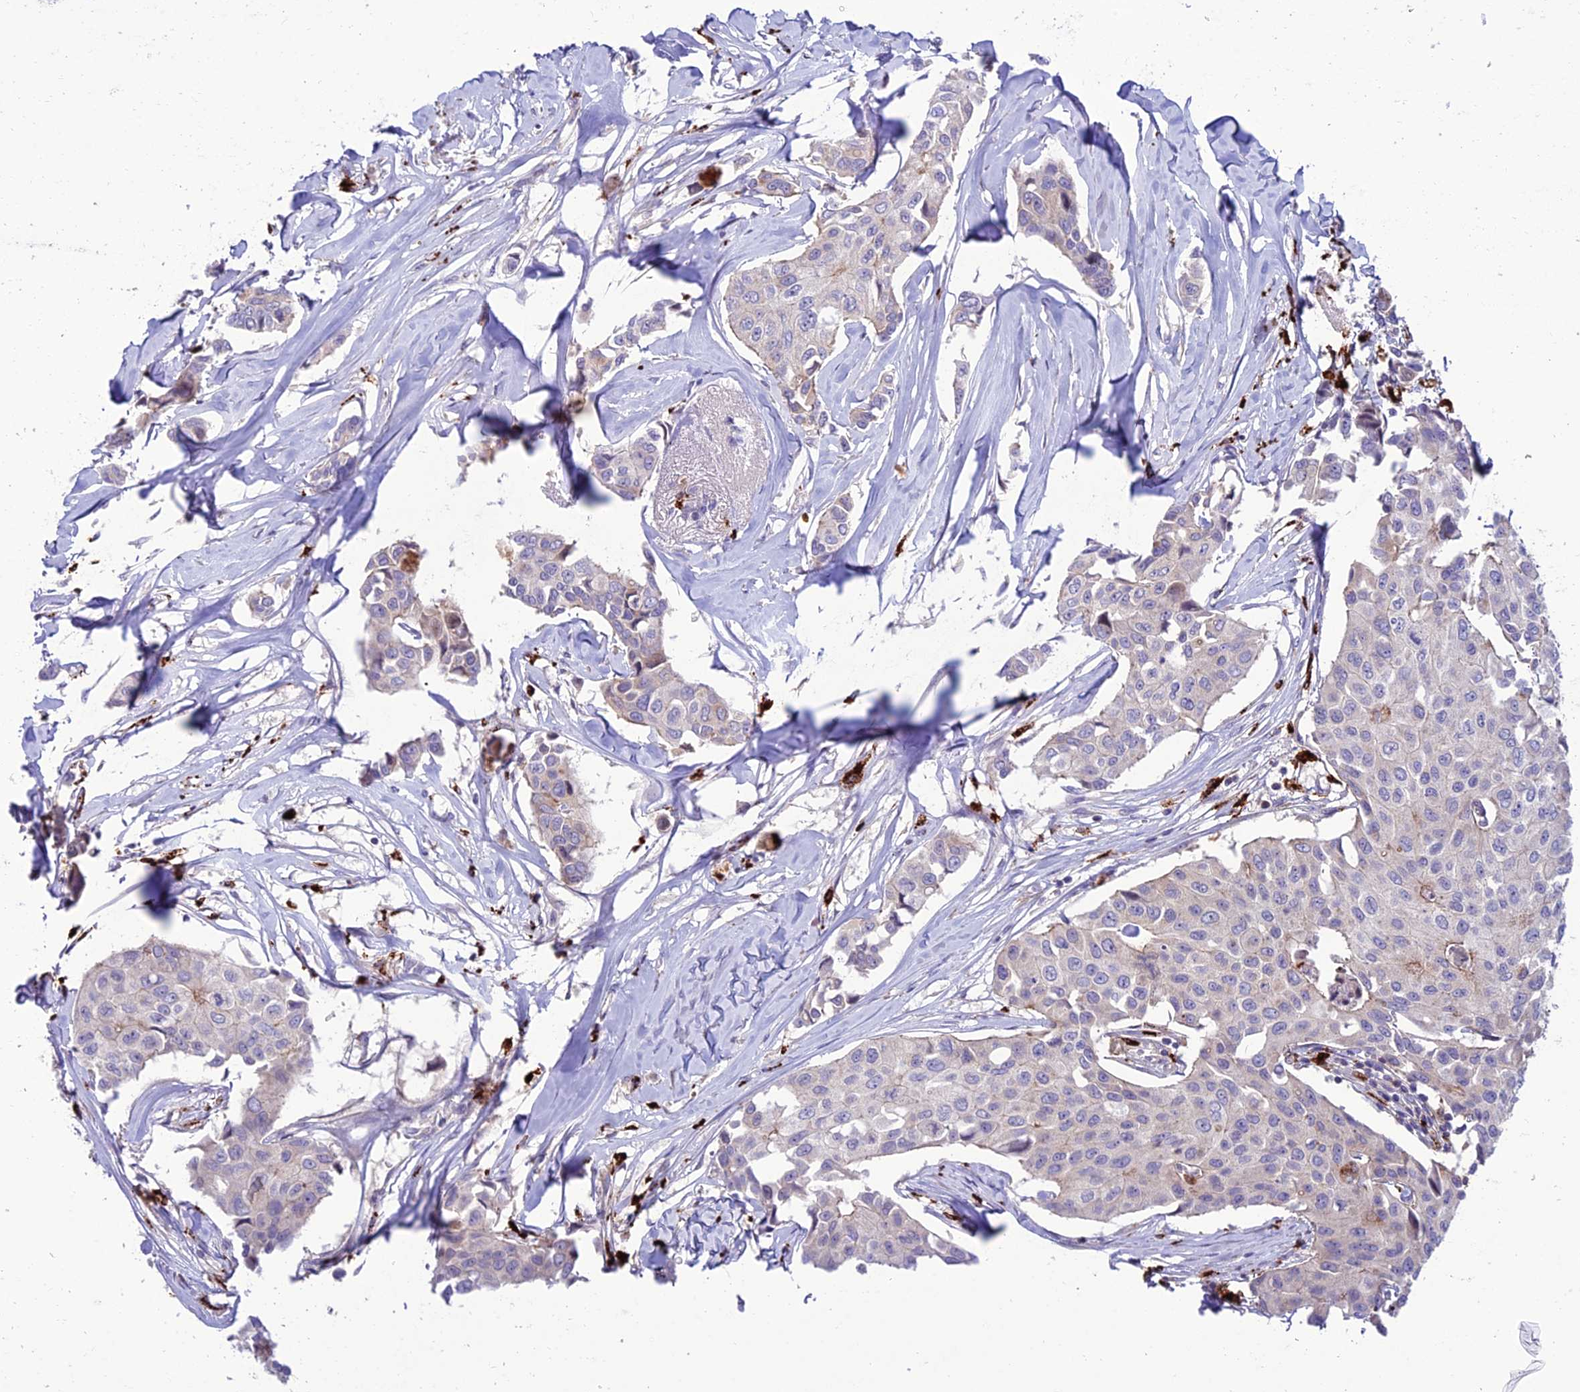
{"staining": {"intensity": "negative", "quantity": "none", "location": "none"}, "tissue": "breast cancer", "cell_type": "Tumor cells", "image_type": "cancer", "snomed": [{"axis": "morphology", "description": "Duct carcinoma"}, {"axis": "topography", "description": "Breast"}], "caption": "Tumor cells are negative for protein expression in human breast cancer. (Stains: DAB (3,3'-diaminobenzidine) immunohistochemistry (IHC) with hematoxylin counter stain, Microscopy: brightfield microscopy at high magnification).", "gene": "ARHGEF18", "patient": {"sex": "female", "age": 80}}